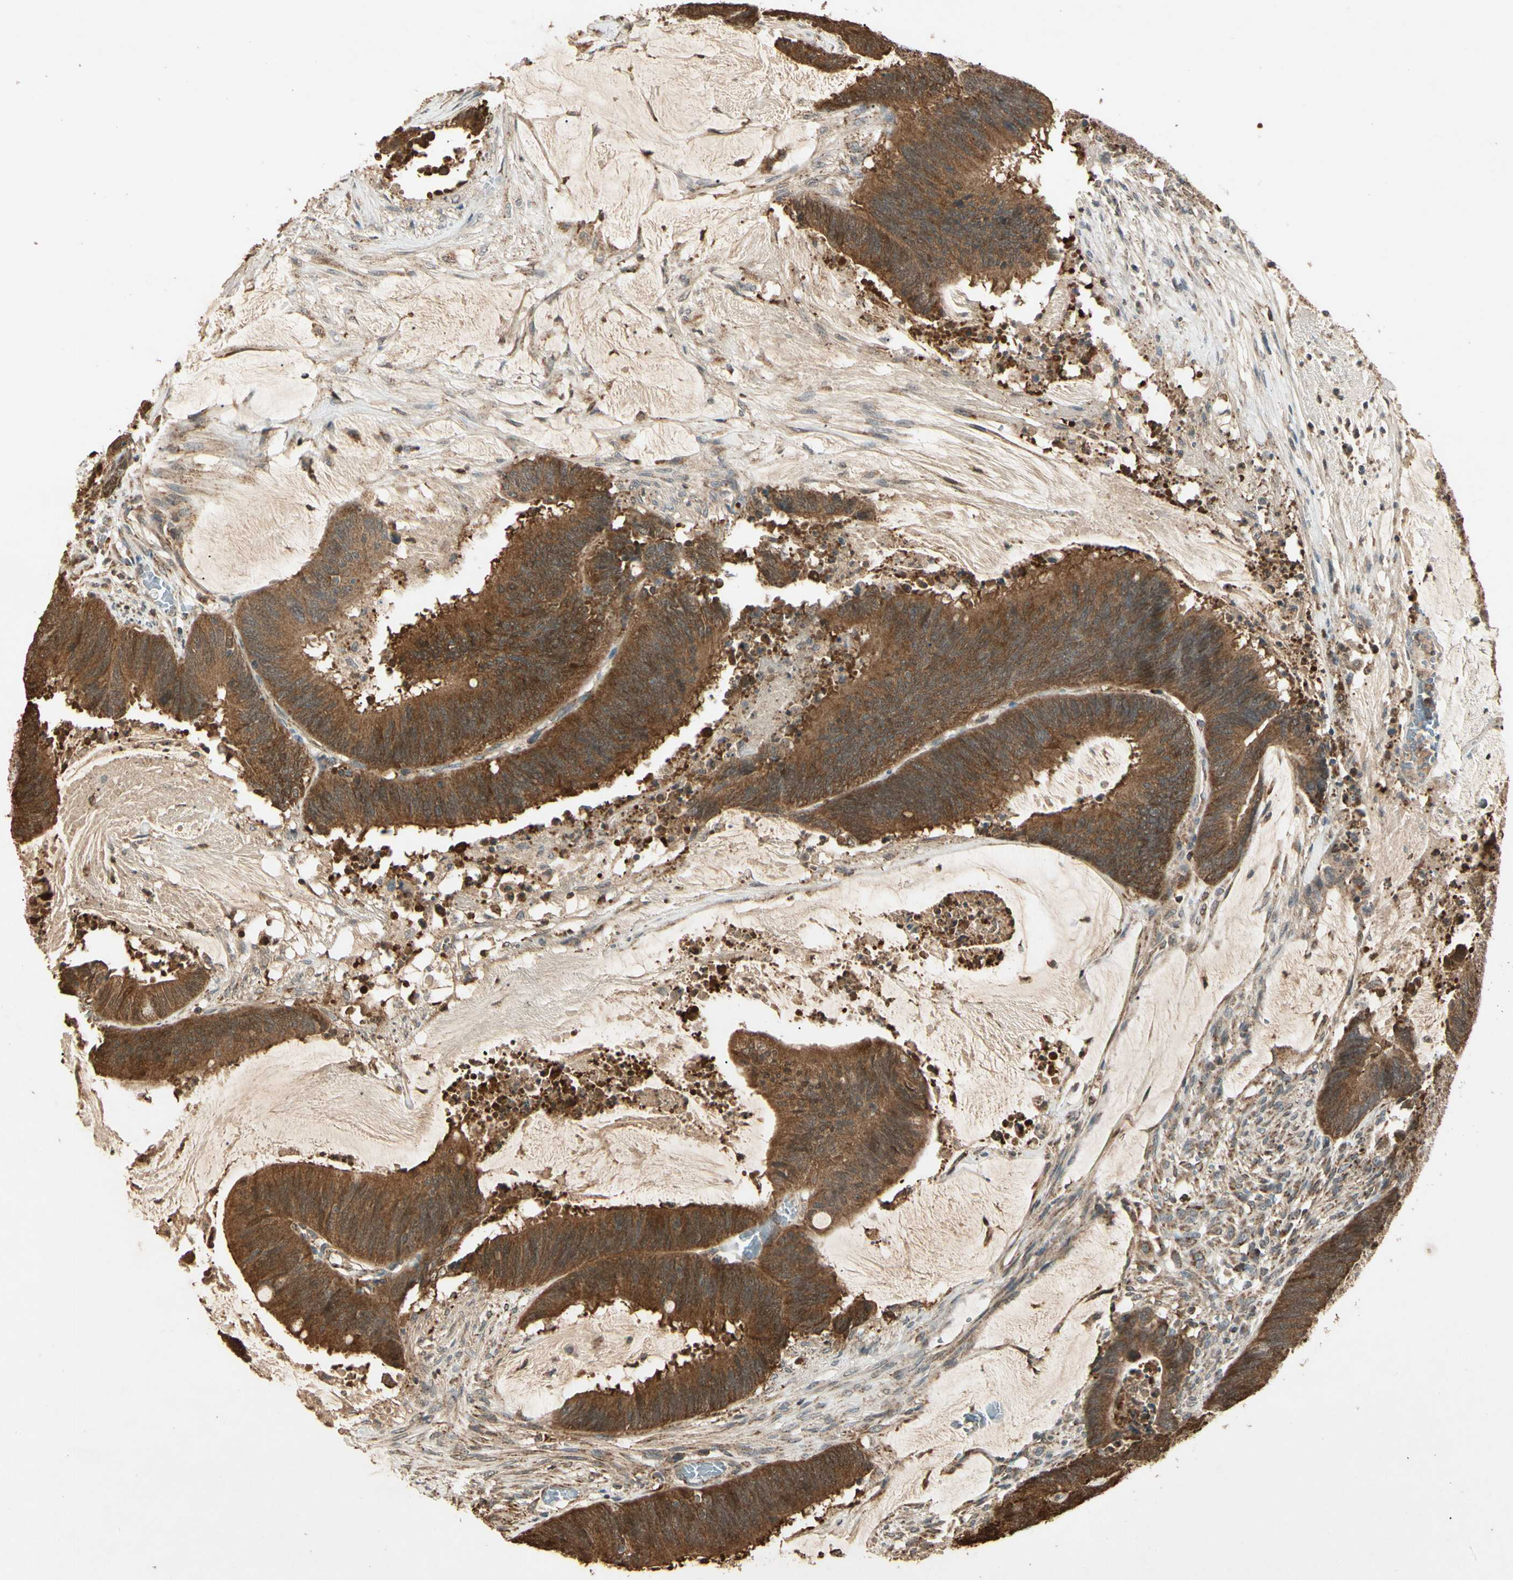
{"staining": {"intensity": "strong", "quantity": ">75%", "location": "cytoplasmic/membranous"}, "tissue": "colorectal cancer", "cell_type": "Tumor cells", "image_type": "cancer", "snomed": [{"axis": "morphology", "description": "Adenocarcinoma, NOS"}, {"axis": "topography", "description": "Rectum"}], "caption": "Protein staining of colorectal adenocarcinoma tissue shows strong cytoplasmic/membranous staining in about >75% of tumor cells.", "gene": "PRDX5", "patient": {"sex": "female", "age": 66}}